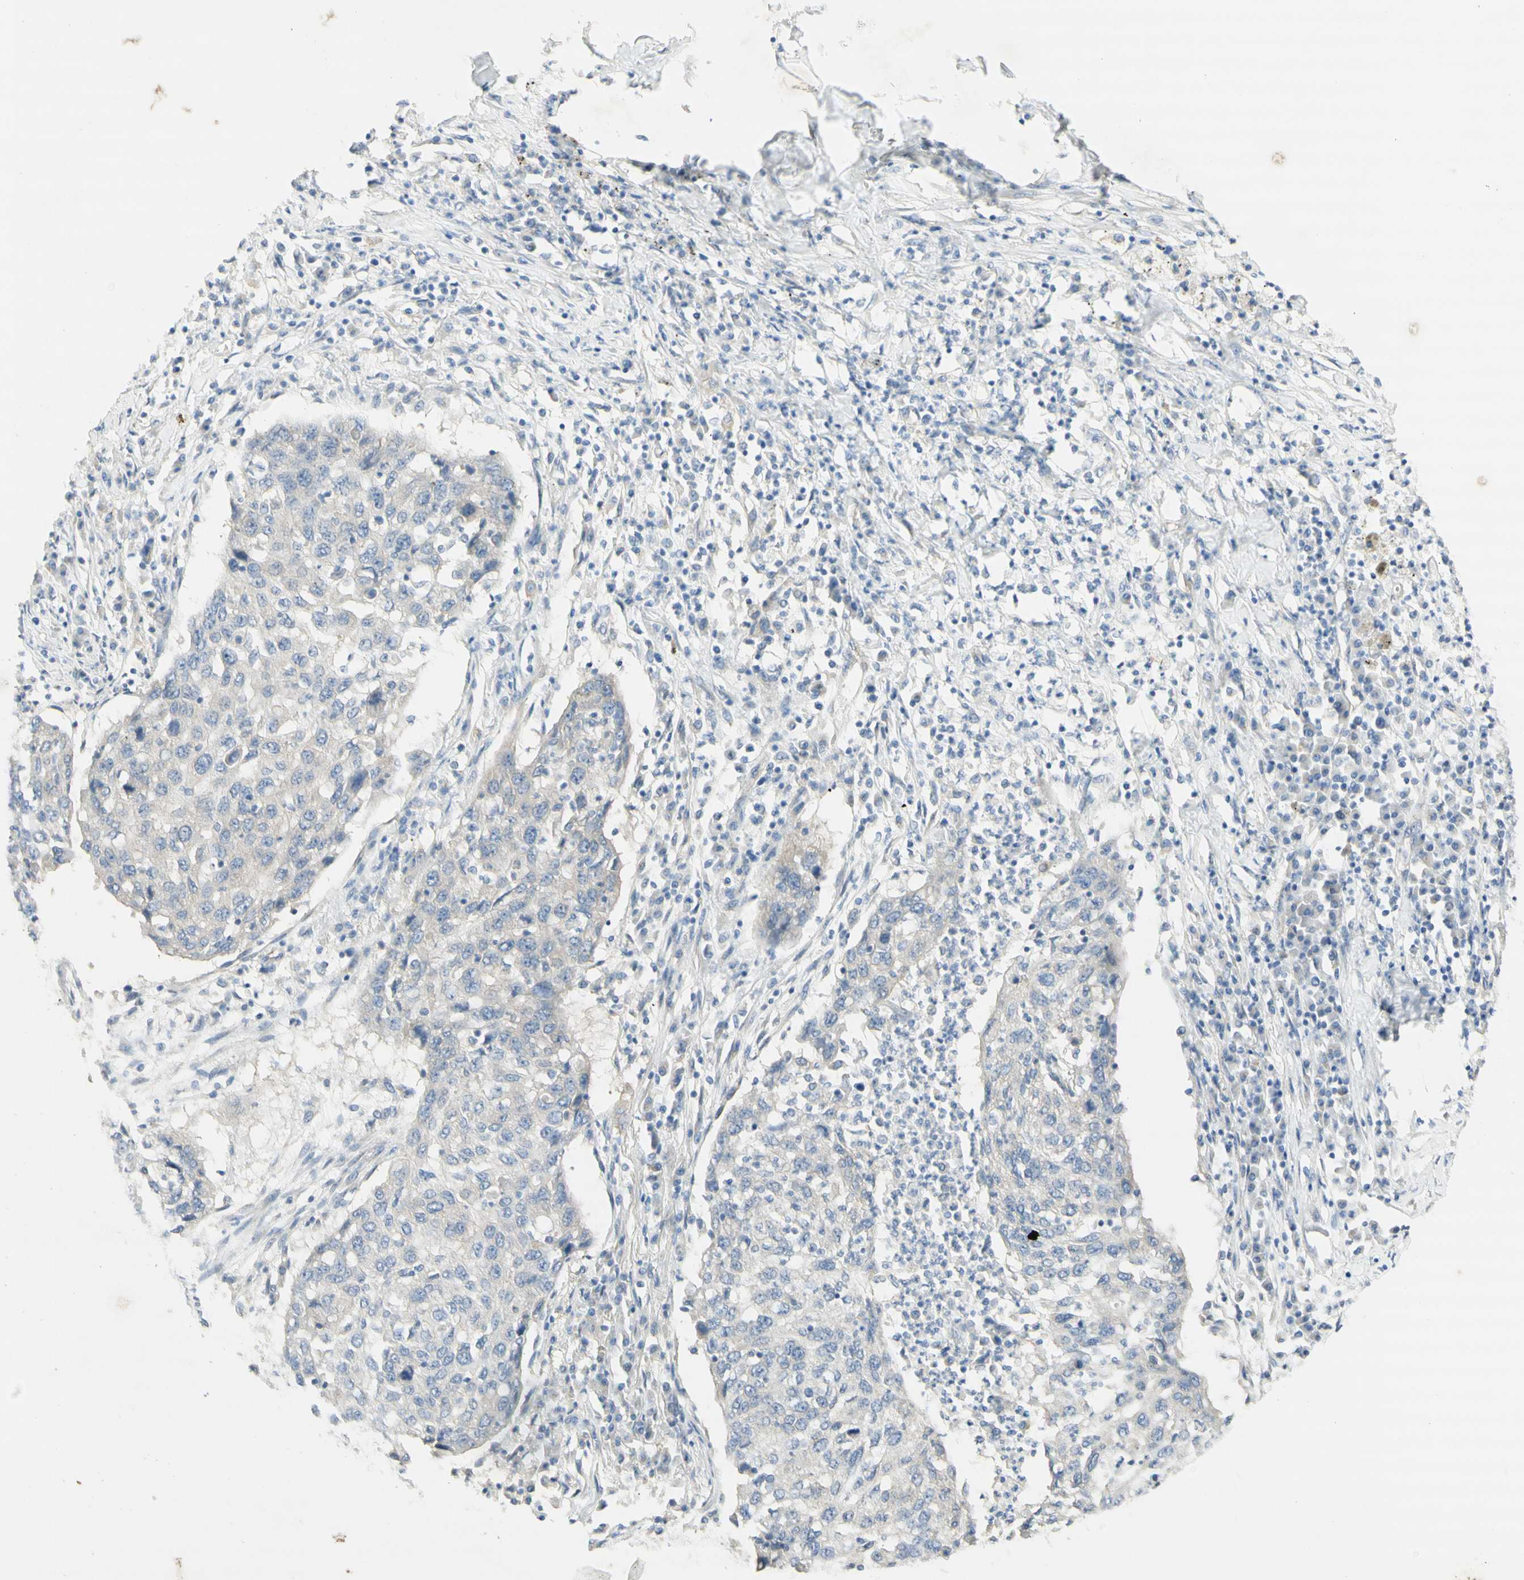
{"staining": {"intensity": "negative", "quantity": "none", "location": "none"}, "tissue": "lung cancer", "cell_type": "Tumor cells", "image_type": "cancer", "snomed": [{"axis": "morphology", "description": "Squamous cell carcinoma, NOS"}, {"axis": "topography", "description": "Lung"}], "caption": "DAB (3,3'-diaminobenzidine) immunohistochemical staining of squamous cell carcinoma (lung) displays no significant staining in tumor cells.", "gene": "DYNC1H1", "patient": {"sex": "female", "age": 63}}